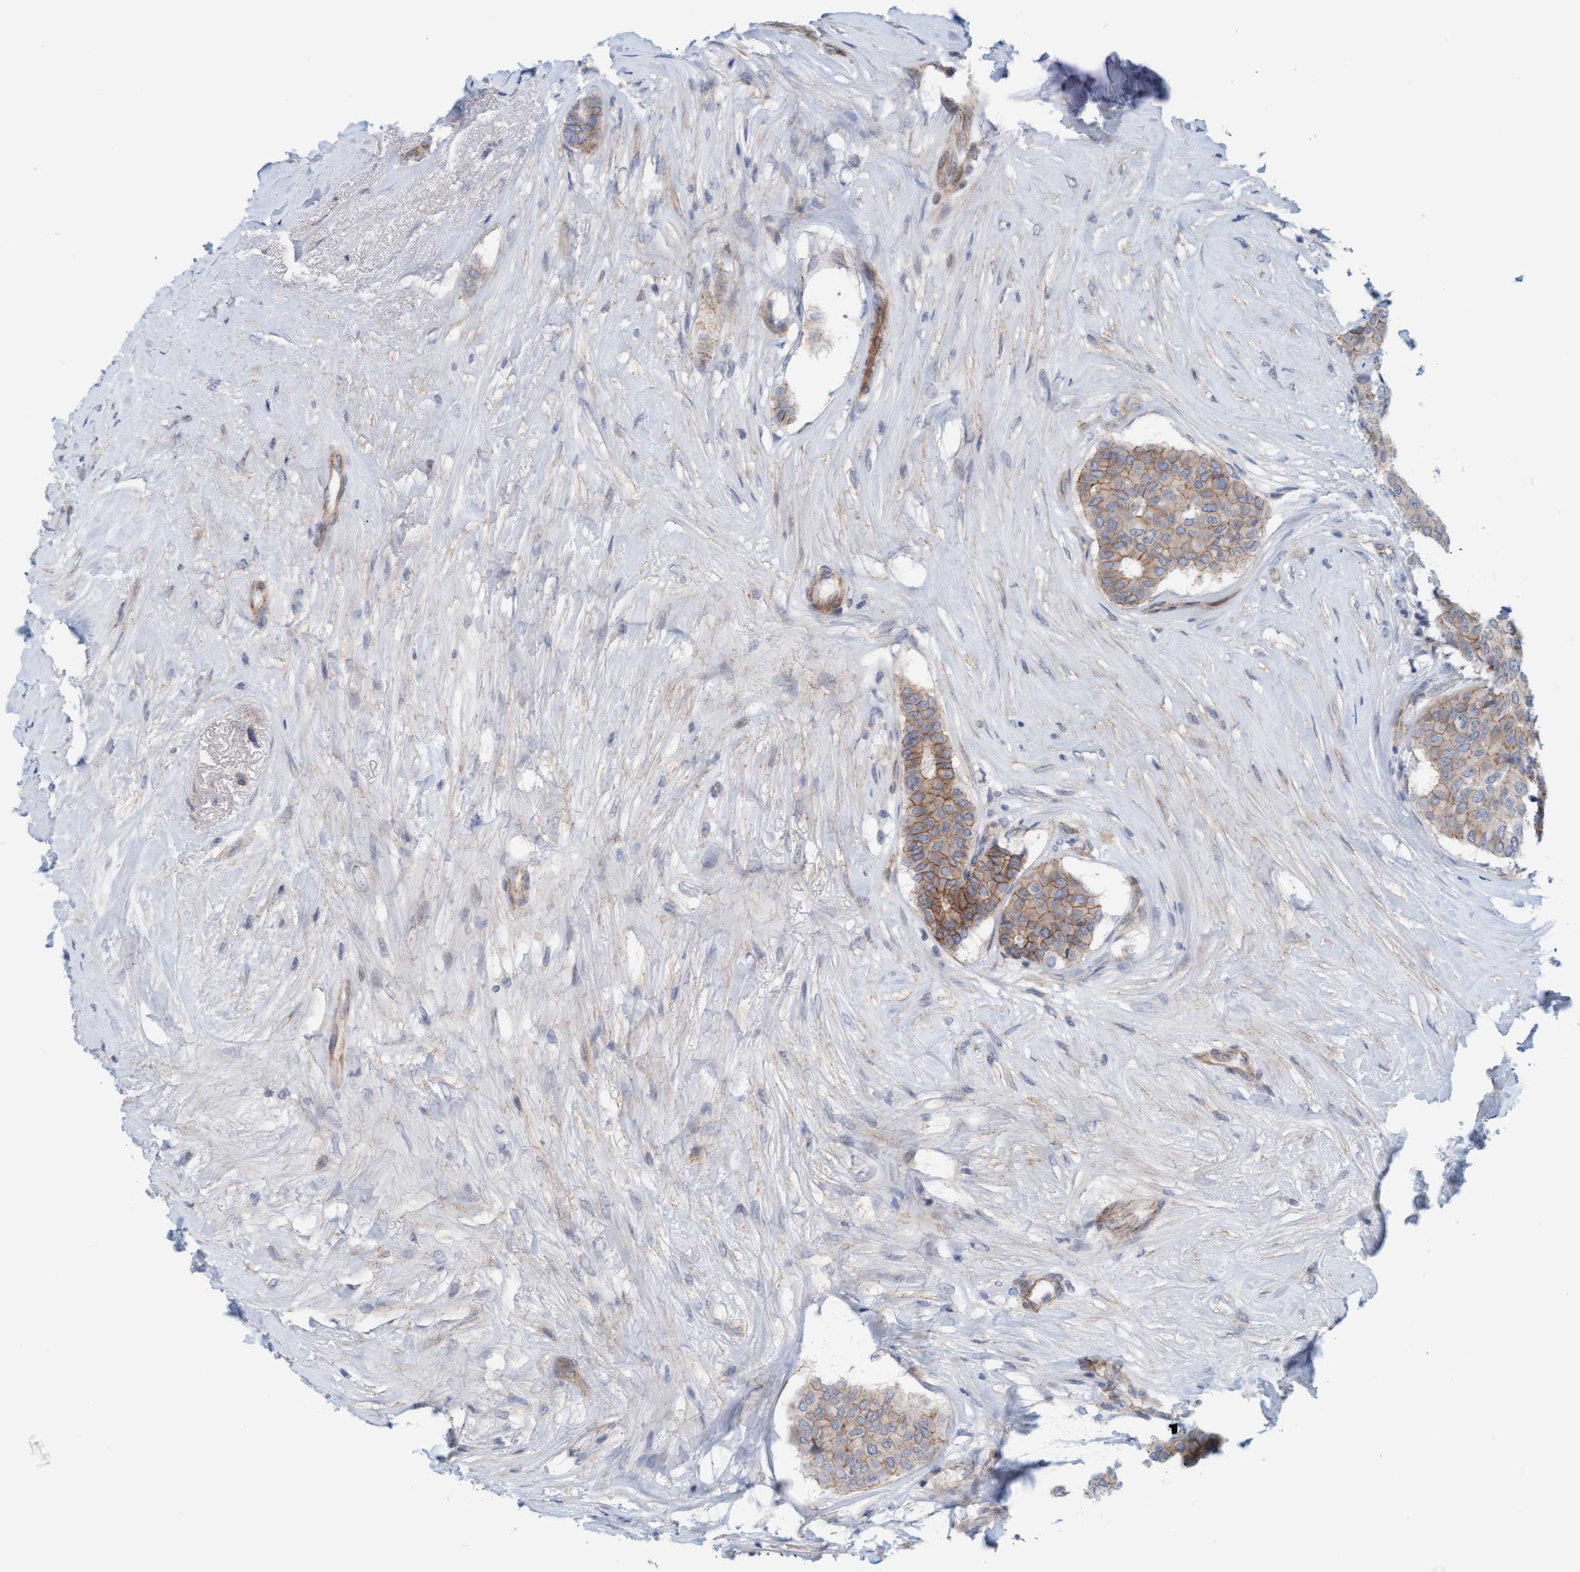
{"staining": {"intensity": "weak", "quantity": "25%-75%", "location": "cytoplasmic/membranous"}, "tissue": "breast cancer", "cell_type": "Tumor cells", "image_type": "cancer", "snomed": [{"axis": "morphology", "description": "Duct carcinoma"}, {"axis": "topography", "description": "Breast"}], "caption": "This is a histology image of IHC staining of breast cancer (invasive ductal carcinoma), which shows weak expression in the cytoplasmic/membranous of tumor cells.", "gene": "KRBA2", "patient": {"sex": "female", "age": 75}}